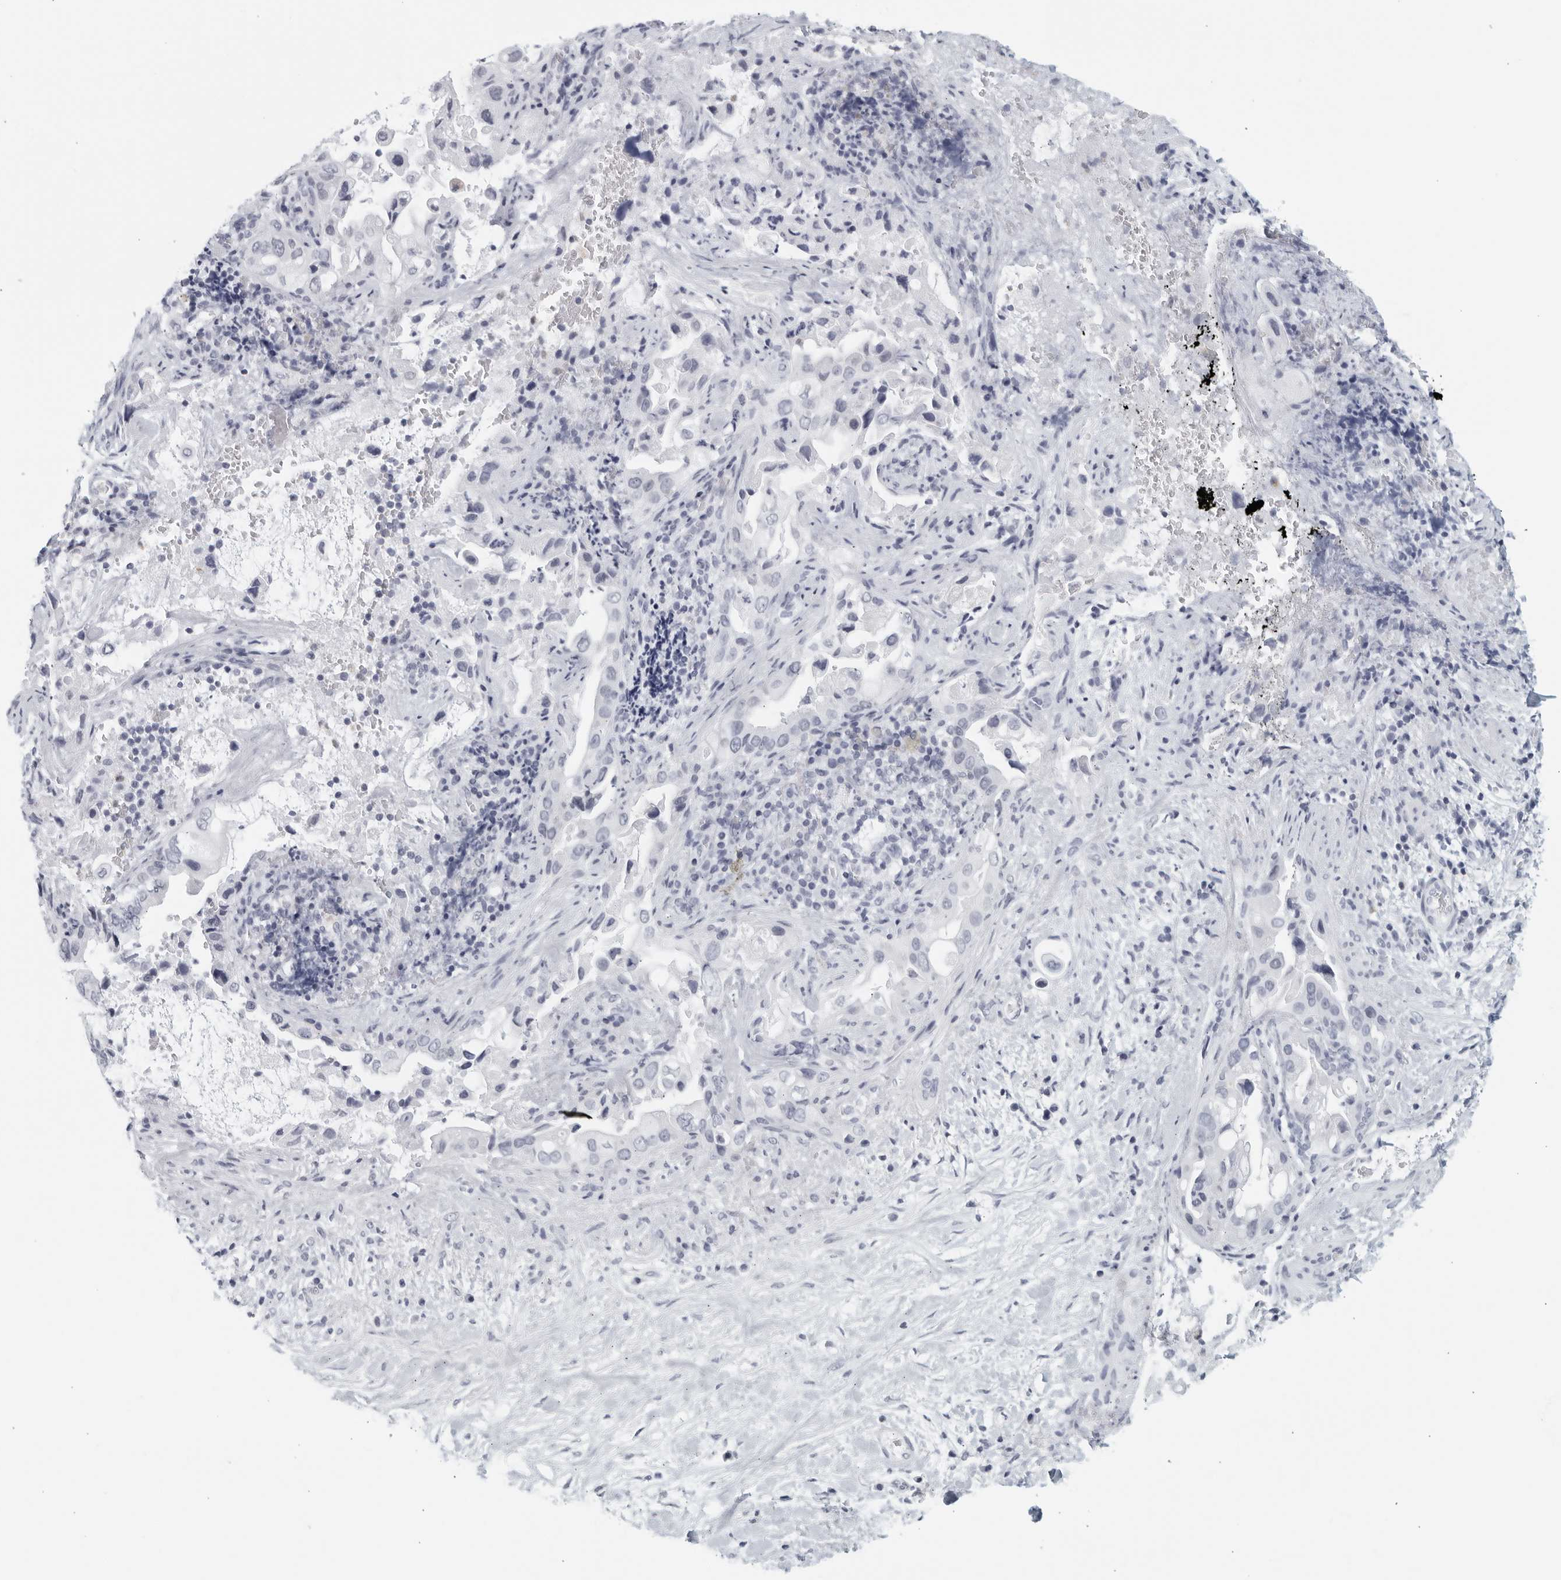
{"staining": {"intensity": "negative", "quantity": "none", "location": "none"}, "tissue": "pancreatic cancer", "cell_type": "Tumor cells", "image_type": "cancer", "snomed": [{"axis": "morphology", "description": "Inflammation, NOS"}, {"axis": "morphology", "description": "Adenocarcinoma, NOS"}, {"axis": "topography", "description": "Pancreas"}], "caption": "A high-resolution histopathology image shows immunohistochemistry staining of pancreatic cancer, which demonstrates no significant positivity in tumor cells. The staining was performed using DAB (3,3'-diaminobenzidine) to visualize the protein expression in brown, while the nuclei were stained in blue with hematoxylin (Magnification: 20x).", "gene": "KLK7", "patient": {"sex": "female", "age": 56}}